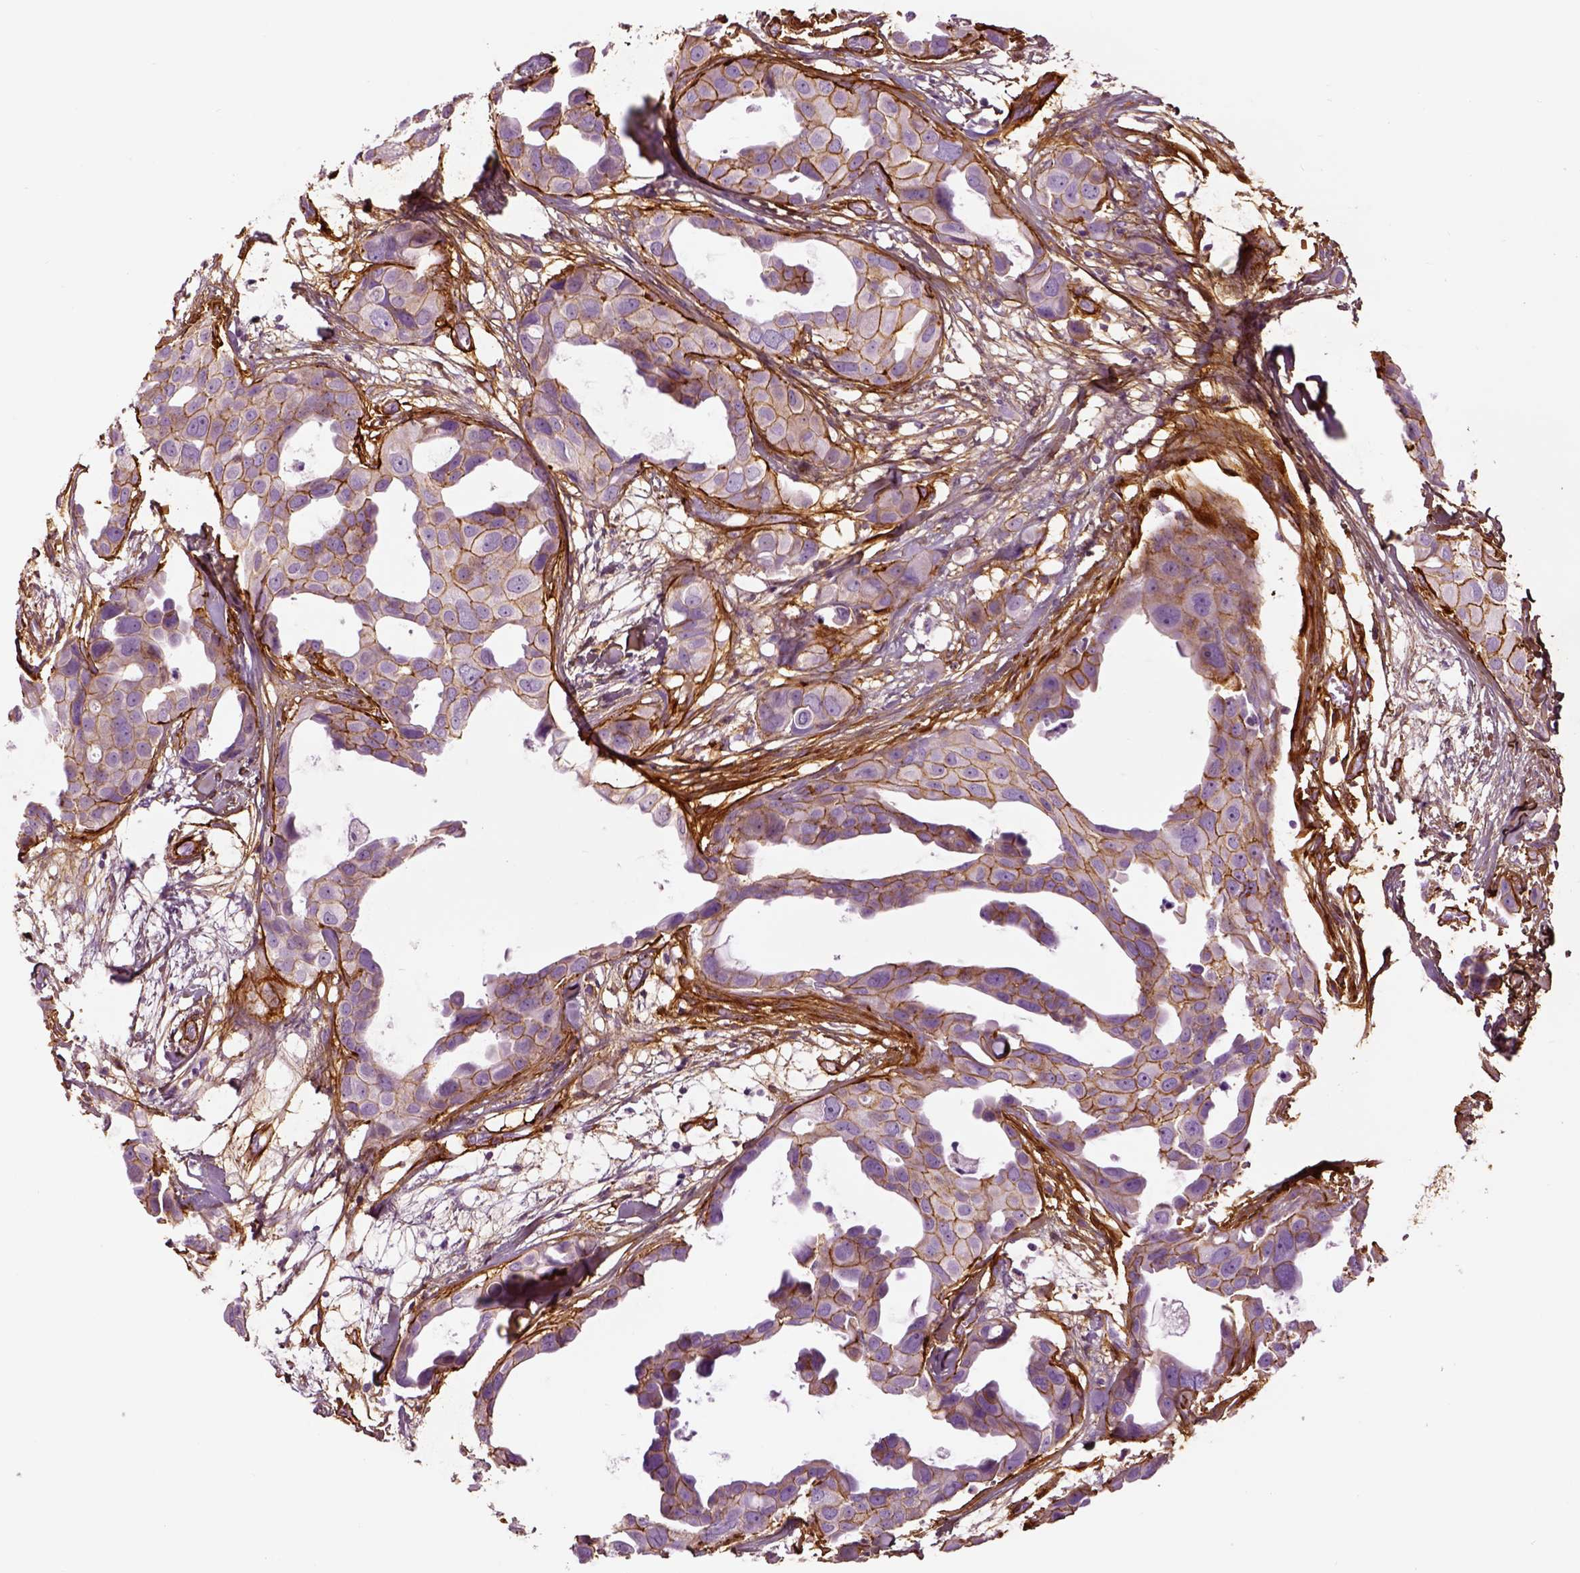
{"staining": {"intensity": "negative", "quantity": "none", "location": "none"}, "tissue": "breast cancer", "cell_type": "Tumor cells", "image_type": "cancer", "snomed": [{"axis": "morphology", "description": "Duct carcinoma"}, {"axis": "topography", "description": "Breast"}], "caption": "Human breast cancer stained for a protein using IHC displays no positivity in tumor cells.", "gene": "COL6A2", "patient": {"sex": "female", "age": 38}}